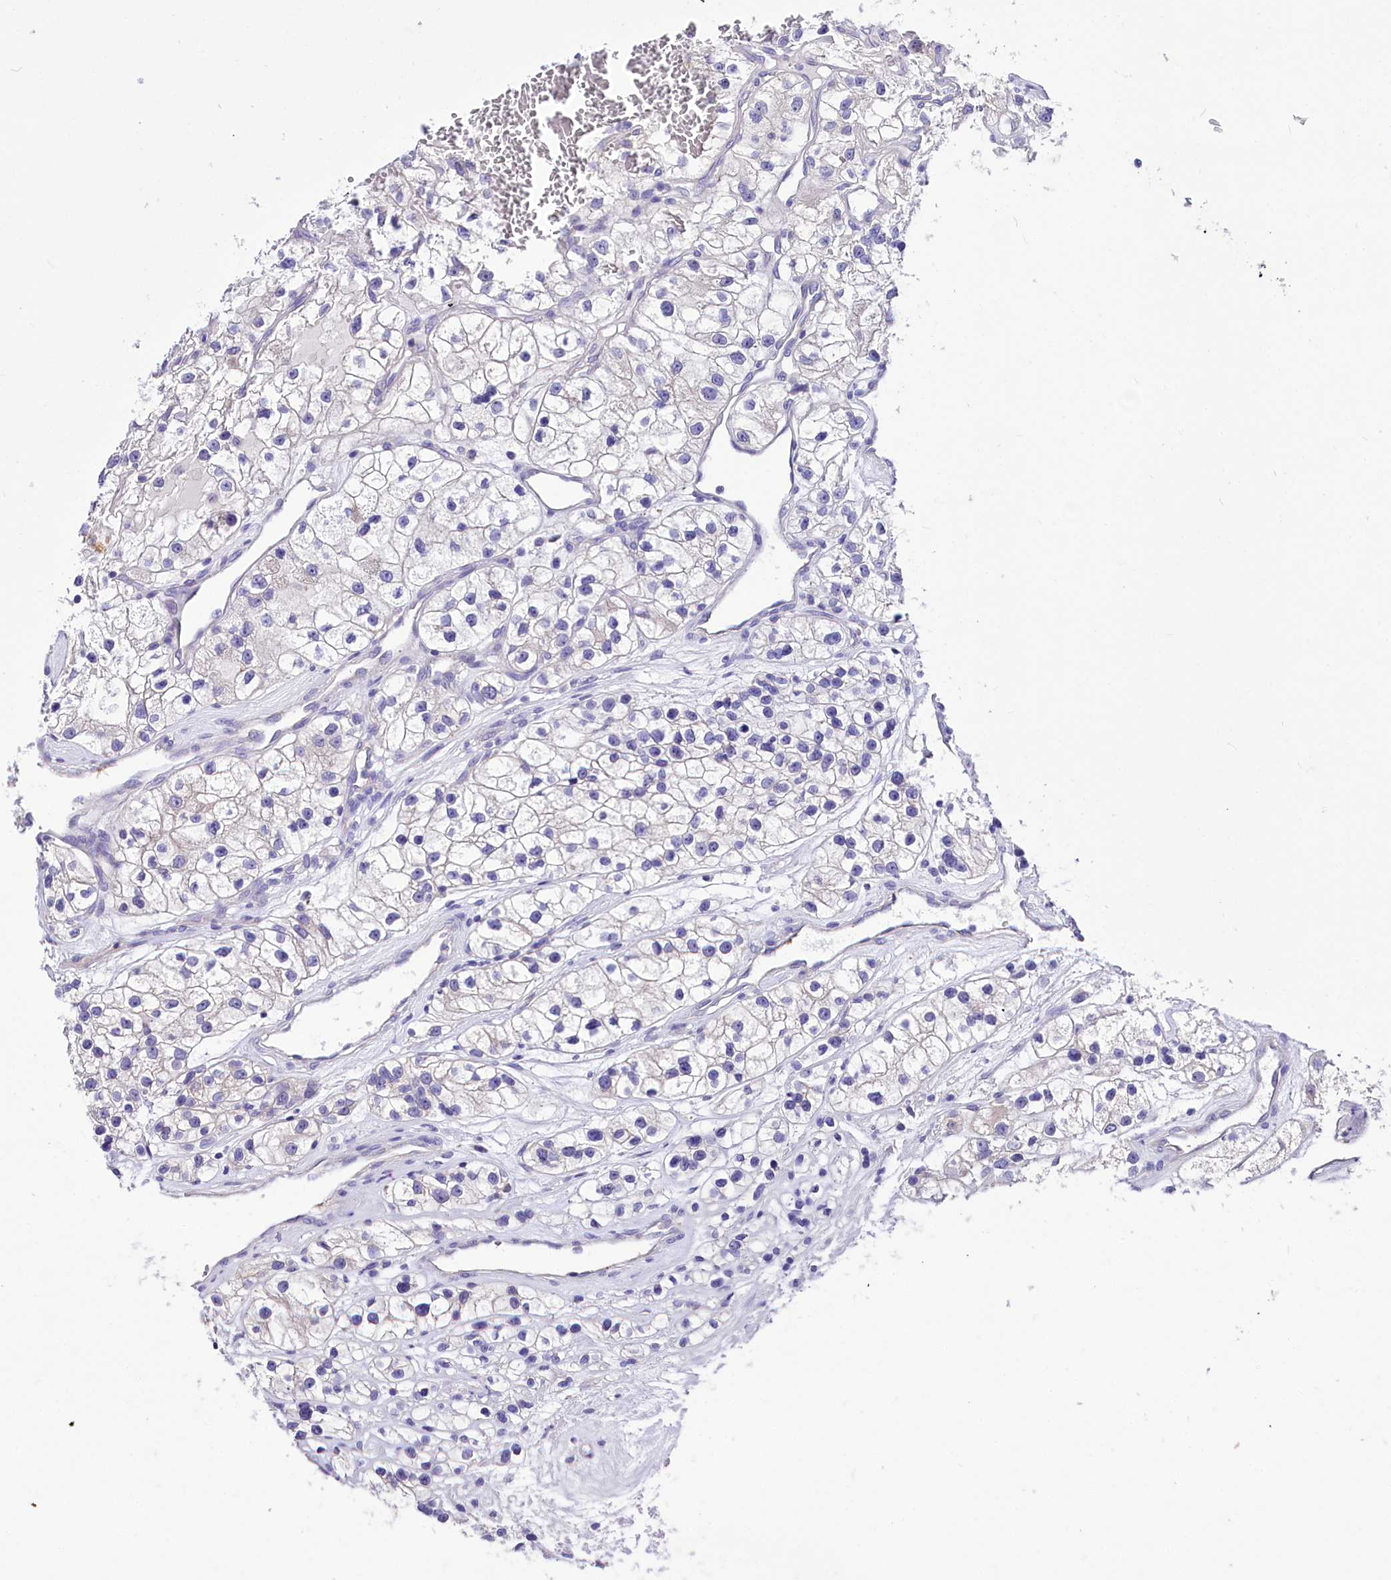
{"staining": {"intensity": "negative", "quantity": "none", "location": "none"}, "tissue": "renal cancer", "cell_type": "Tumor cells", "image_type": "cancer", "snomed": [{"axis": "morphology", "description": "Adenocarcinoma, NOS"}, {"axis": "topography", "description": "Kidney"}], "caption": "IHC of human renal cancer (adenocarcinoma) demonstrates no positivity in tumor cells. (Immunohistochemistry, brightfield microscopy, high magnification).", "gene": "ABHD5", "patient": {"sex": "female", "age": 57}}